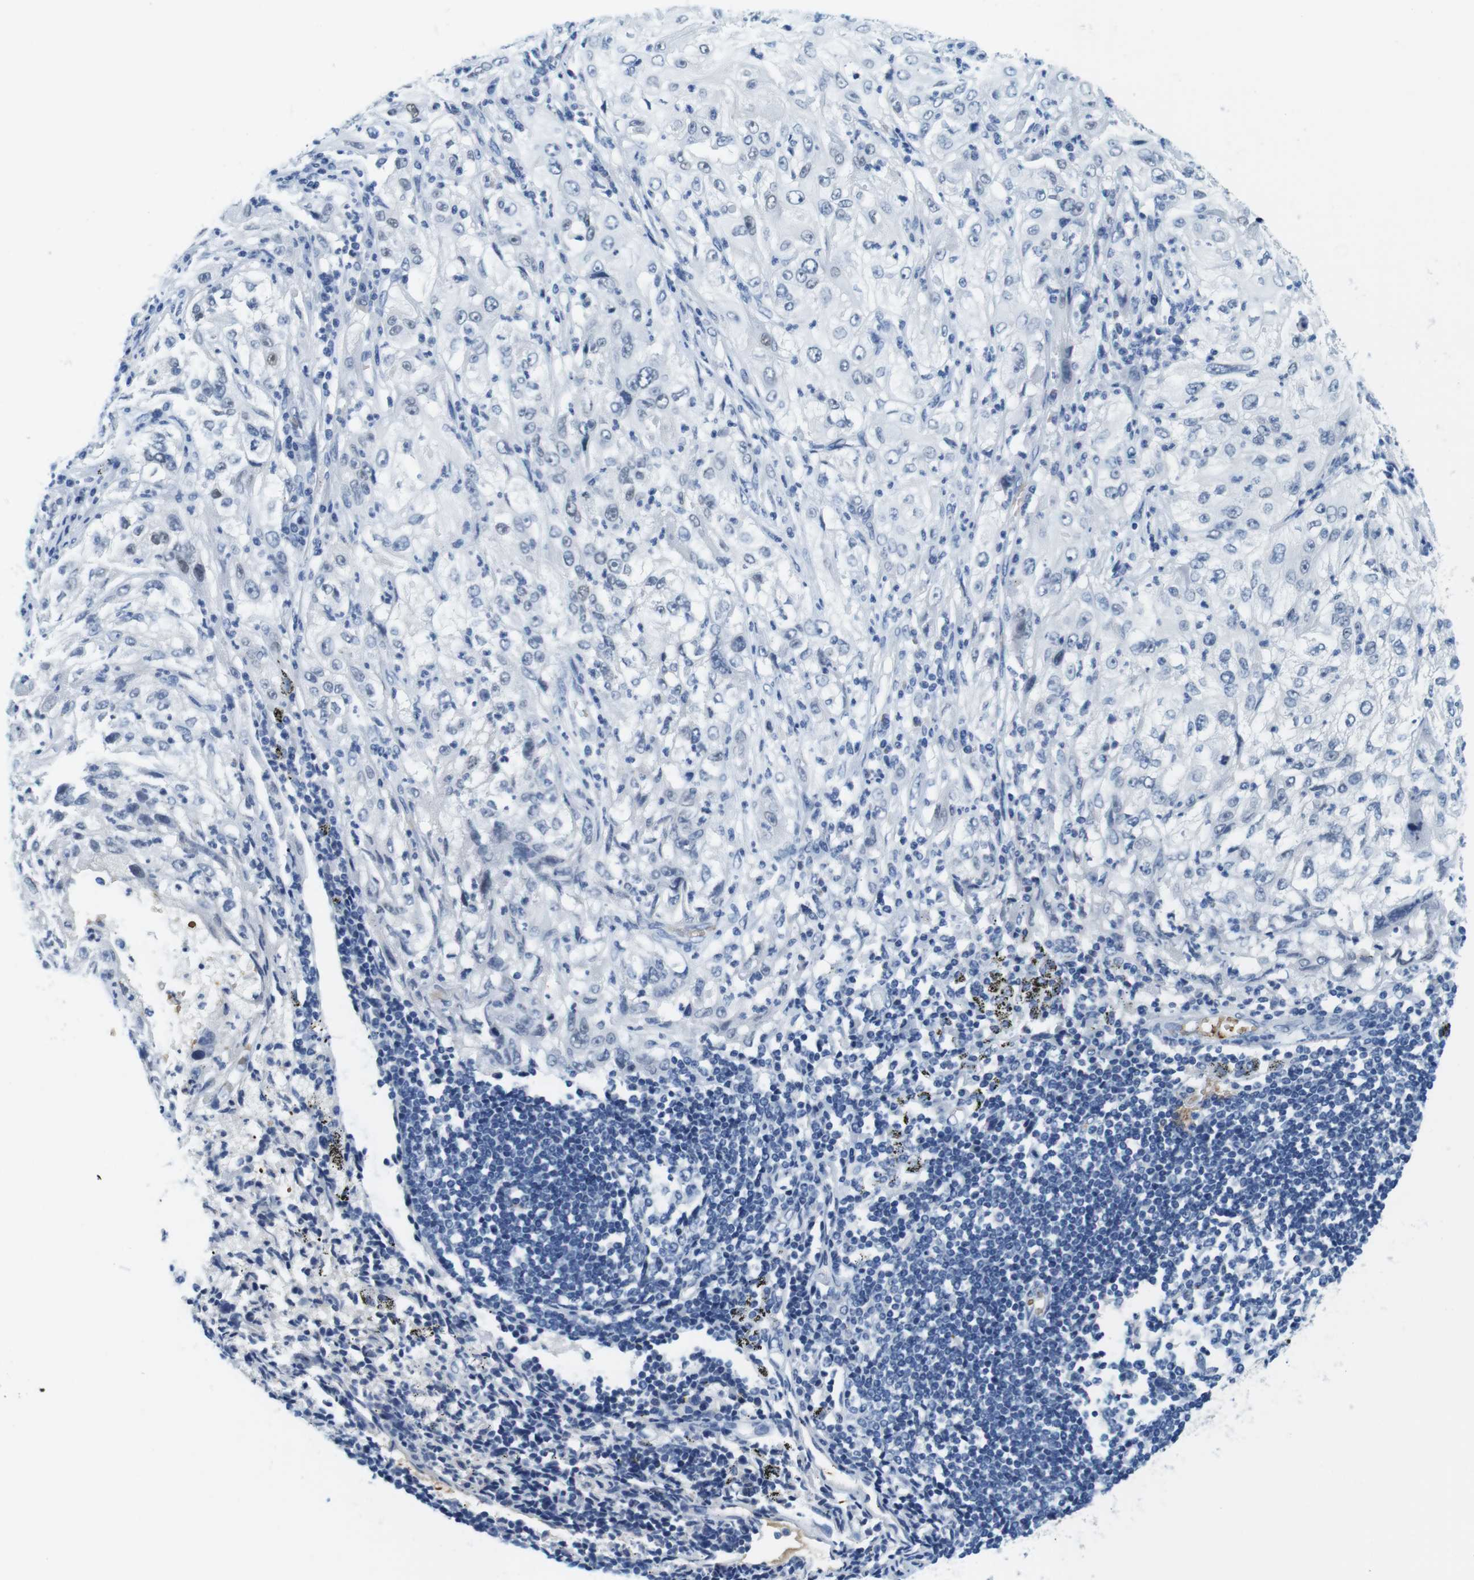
{"staining": {"intensity": "negative", "quantity": "none", "location": "none"}, "tissue": "lung cancer", "cell_type": "Tumor cells", "image_type": "cancer", "snomed": [{"axis": "morphology", "description": "Inflammation, NOS"}, {"axis": "morphology", "description": "Squamous cell carcinoma, NOS"}, {"axis": "topography", "description": "Lymph node"}, {"axis": "topography", "description": "Soft tissue"}, {"axis": "topography", "description": "Lung"}], "caption": "The image exhibits no significant staining in tumor cells of lung cancer (squamous cell carcinoma).", "gene": "TFAP2C", "patient": {"sex": "male", "age": 66}}